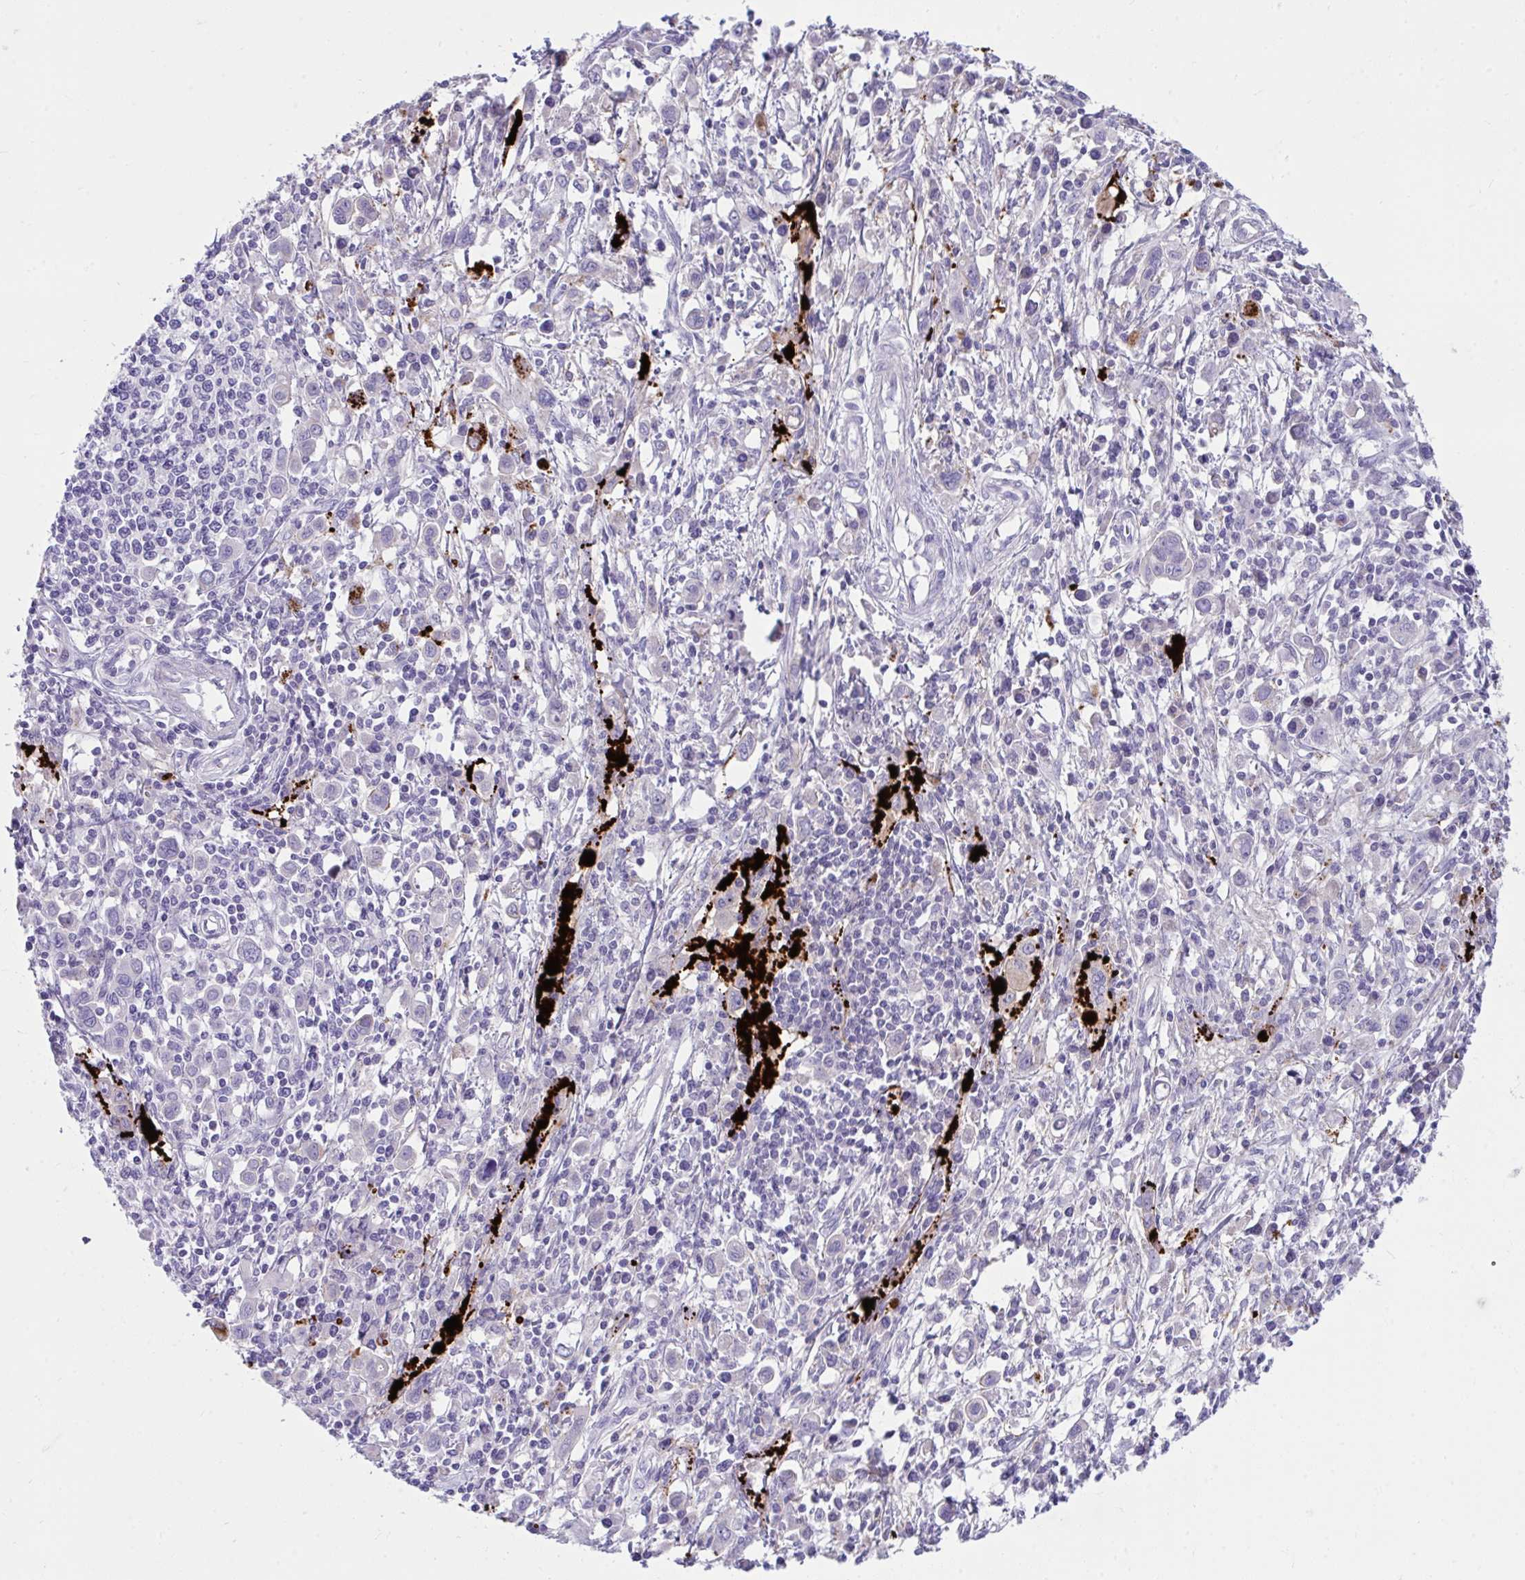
{"staining": {"intensity": "strong", "quantity": "<25%", "location": "cytoplasmic/membranous"}, "tissue": "stomach cancer", "cell_type": "Tumor cells", "image_type": "cancer", "snomed": [{"axis": "morphology", "description": "Adenocarcinoma, NOS"}, {"axis": "topography", "description": "Stomach, upper"}], "caption": "This image exhibits IHC staining of human stomach cancer (adenocarcinoma), with medium strong cytoplasmic/membranous positivity in about <25% of tumor cells.", "gene": "PIGZ", "patient": {"sex": "male", "age": 75}}